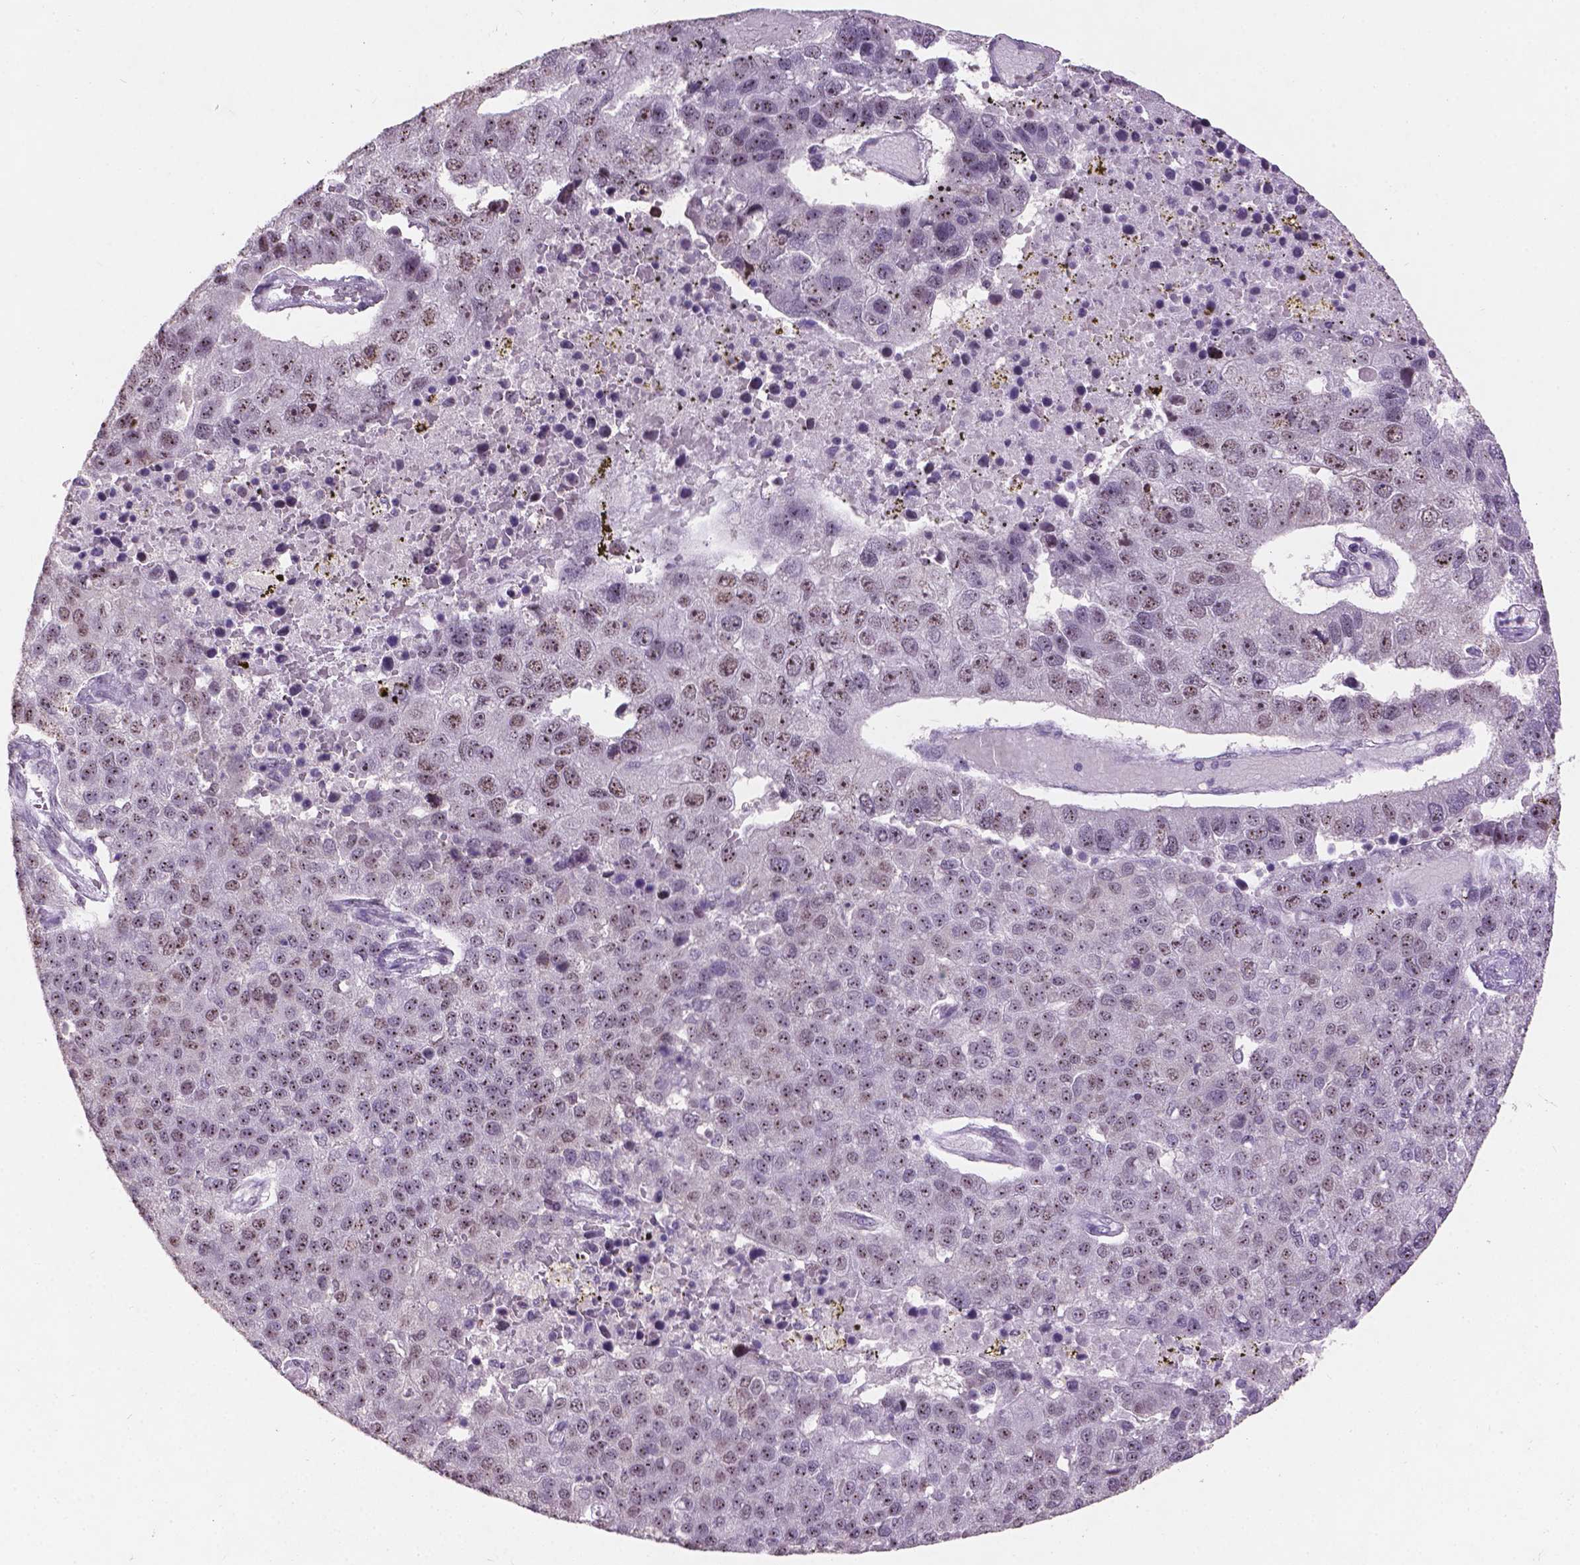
{"staining": {"intensity": "moderate", "quantity": "25%-75%", "location": "nuclear"}, "tissue": "pancreatic cancer", "cell_type": "Tumor cells", "image_type": "cancer", "snomed": [{"axis": "morphology", "description": "Adenocarcinoma, NOS"}, {"axis": "topography", "description": "Pancreas"}], "caption": "Brown immunohistochemical staining in pancreatic cancer (adenocarcinoma) shows moderate nuclear positivity in approximately 25%-75% of tumor cells.", "gene": "COIL", "patient": {"sex": "female", "age": 61}}